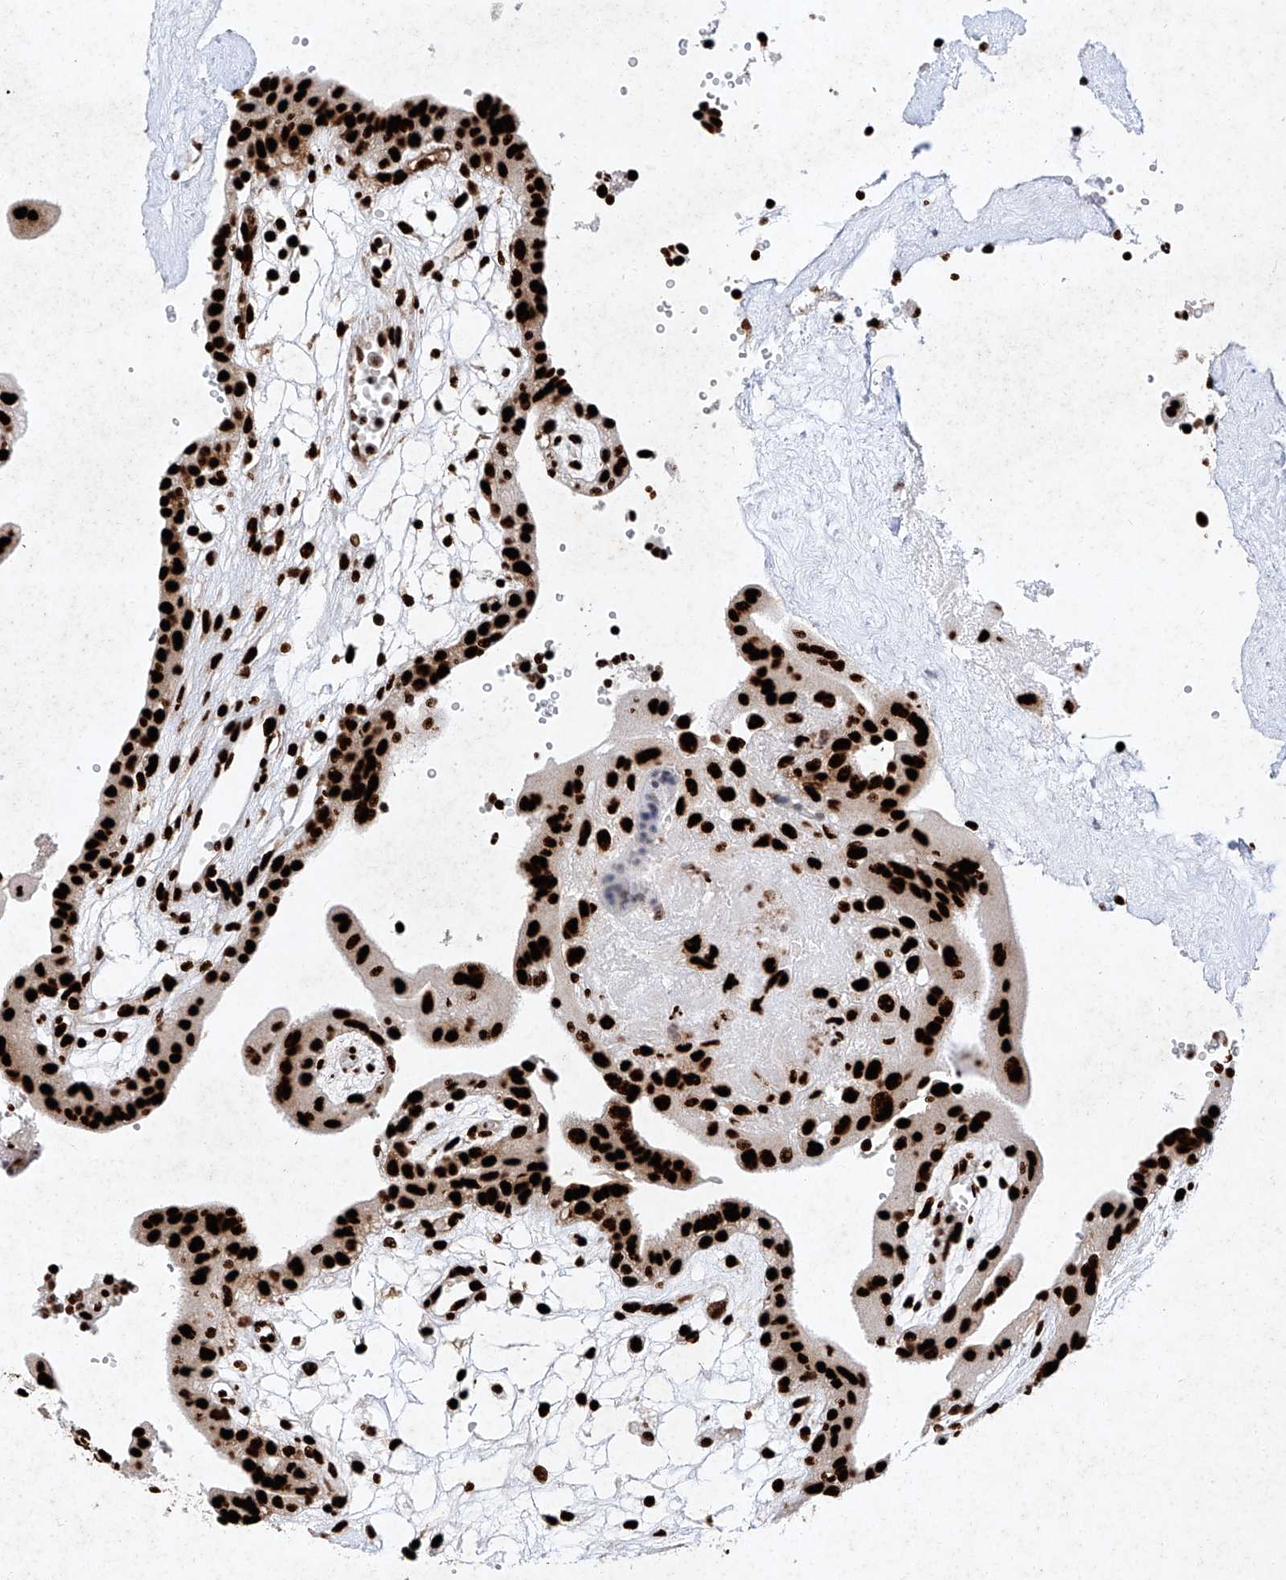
{"staining": {"intensity": "strong", "quantity": ">75%", "location": "nuclear"}, "tissue": "placenta", "cell_type": "Decidual cells", "image_type": "normal", "snomed": [{"axis": "morphology", "description": "Normal tissue, NOS"}, {"axis": "topography", "description": "Placenta"}], "caption": "Placenta was stained to show a protein in brown. There is high levels of strong nuclear positivity in about >75% of decidual cells. The staining was performed using DAB, with brown indicating positive protein expression. Nuclei are stained blue with hematoxylin.", "gene": "SRSF6", "patient": {"sex": "female", "age": 18}}